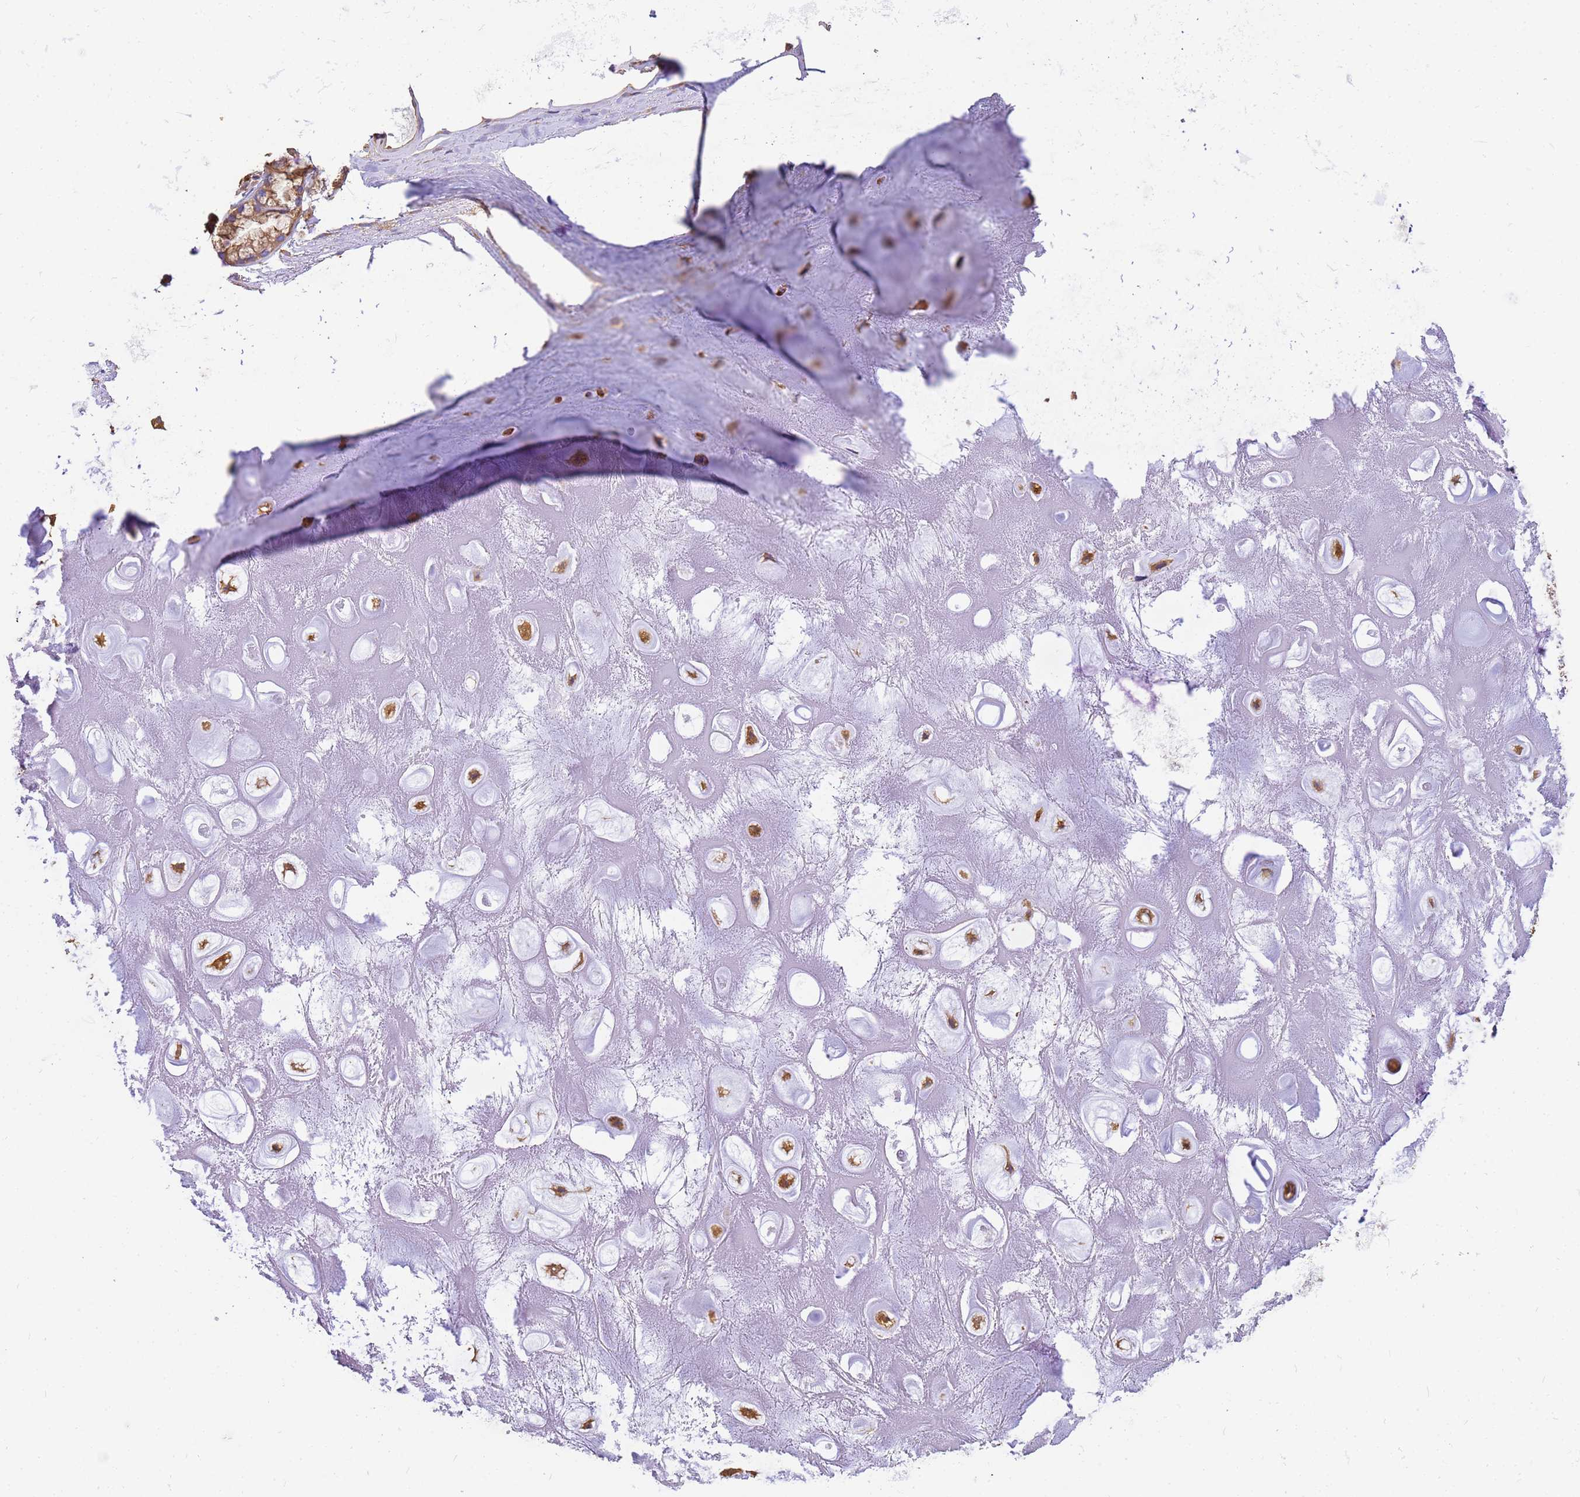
{"staining": {"intensity": "moderate", "quantity": "<25%", "location": "cytoplasmic/membranous"}, "tissue": "adipose tissue", "cell_type": "Adipocytes", "image_type": "normal", "snomed": [{"axis": "morphology", "description": "Normal tissue, NOS"}, {"axis": "topography", "description": "Cartilage tissue"}], "caption": "IHC of unremarkable human adipose tissue exhibits low levels of moderate cytoplasmic/membranous positivity in approximately <25% of adipocytes.", "gene": "ENSG00000198211", "patient": {"sex": "male", "age": 81}}